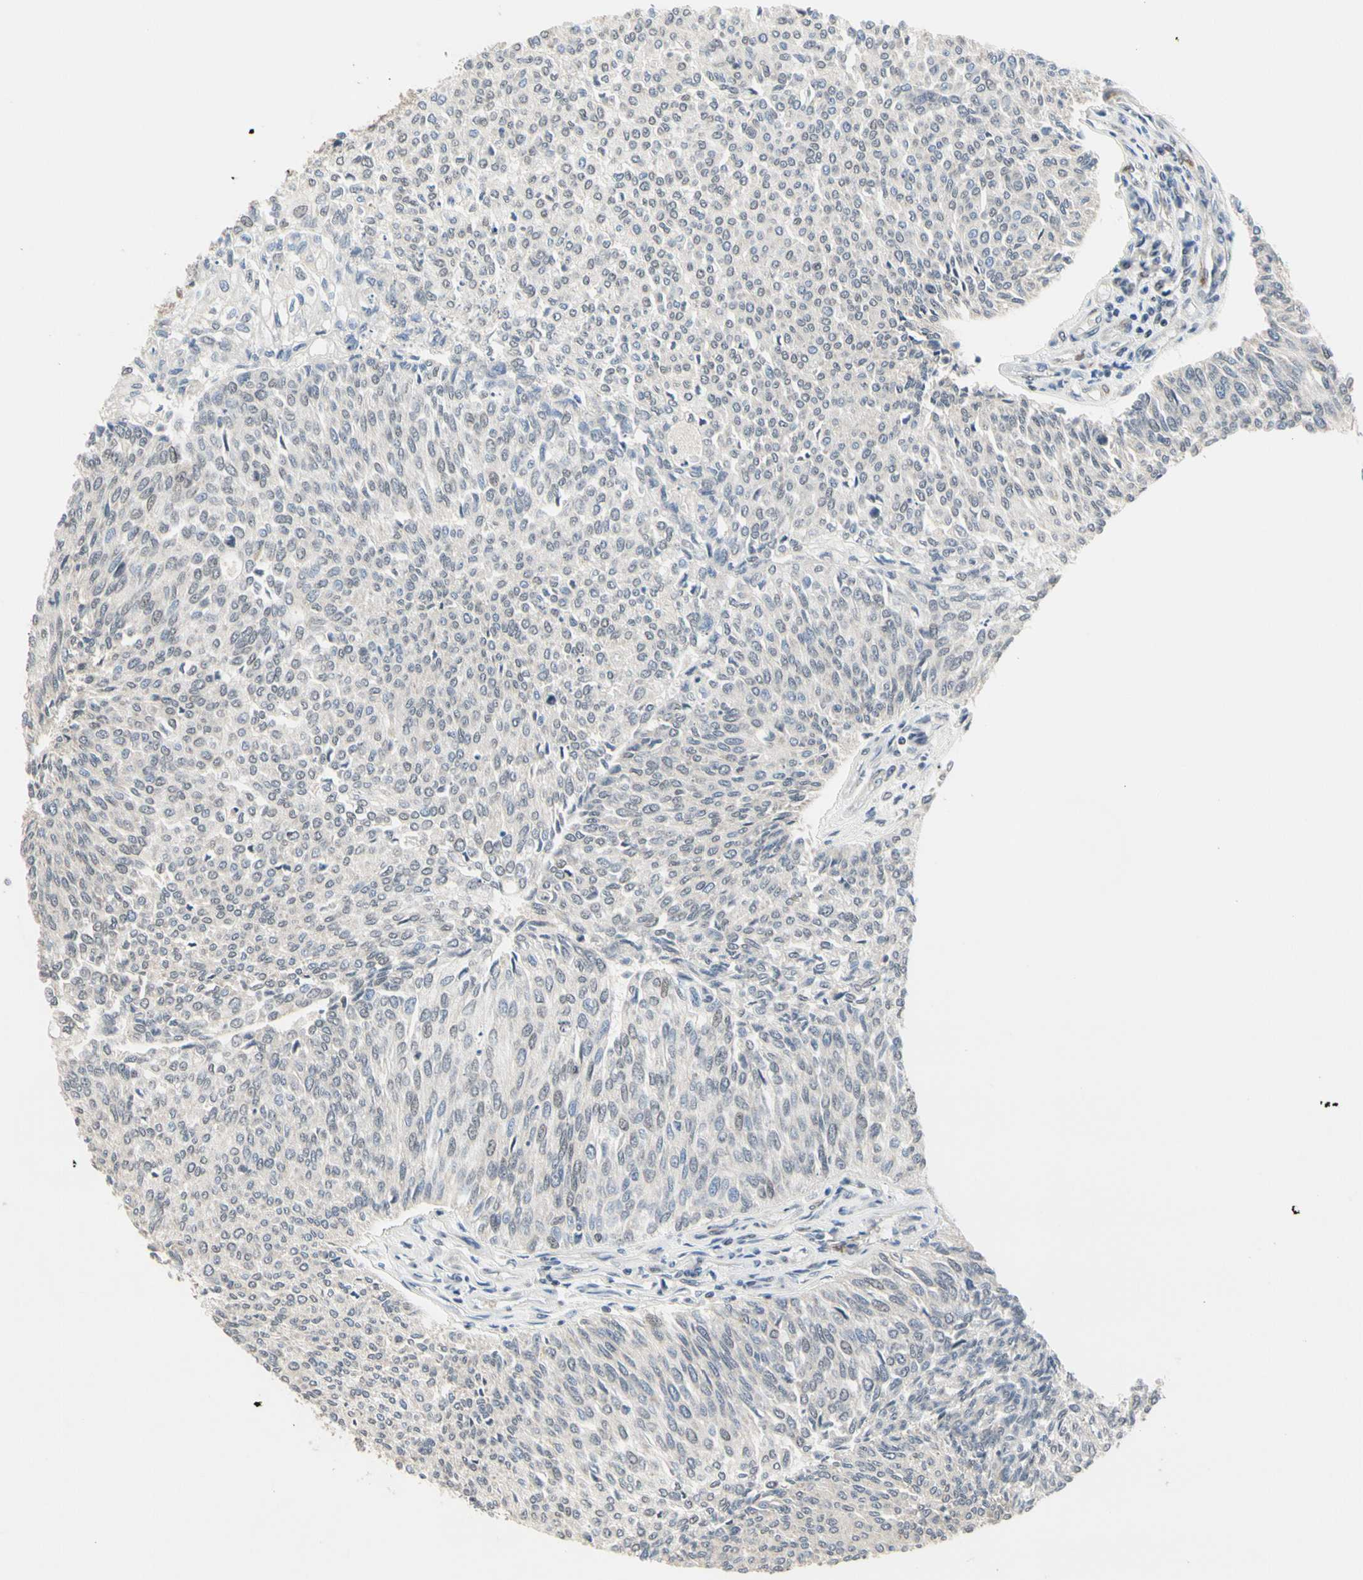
{"staining": {"intensity": "negative", "quantity": "none", "location": "none"}, "tissue": "urothelial cancer", "cell_type": "Tumor cells", "image_type": "cancer", "snomed": [{"axis": "morphology", "description": "Urothelial carcinoma, Low grade"}, {"axis": "topography", "description": "Urinary bladder"}], "caption": "Immunohistochemistry image of neoplastic tissue: urothelial carcinoma (low-grade) stained with DAB displays no significant protein staining in tumor cells.", "gene": "GREM1", "patient": {"sex": "female", "age": 79}}